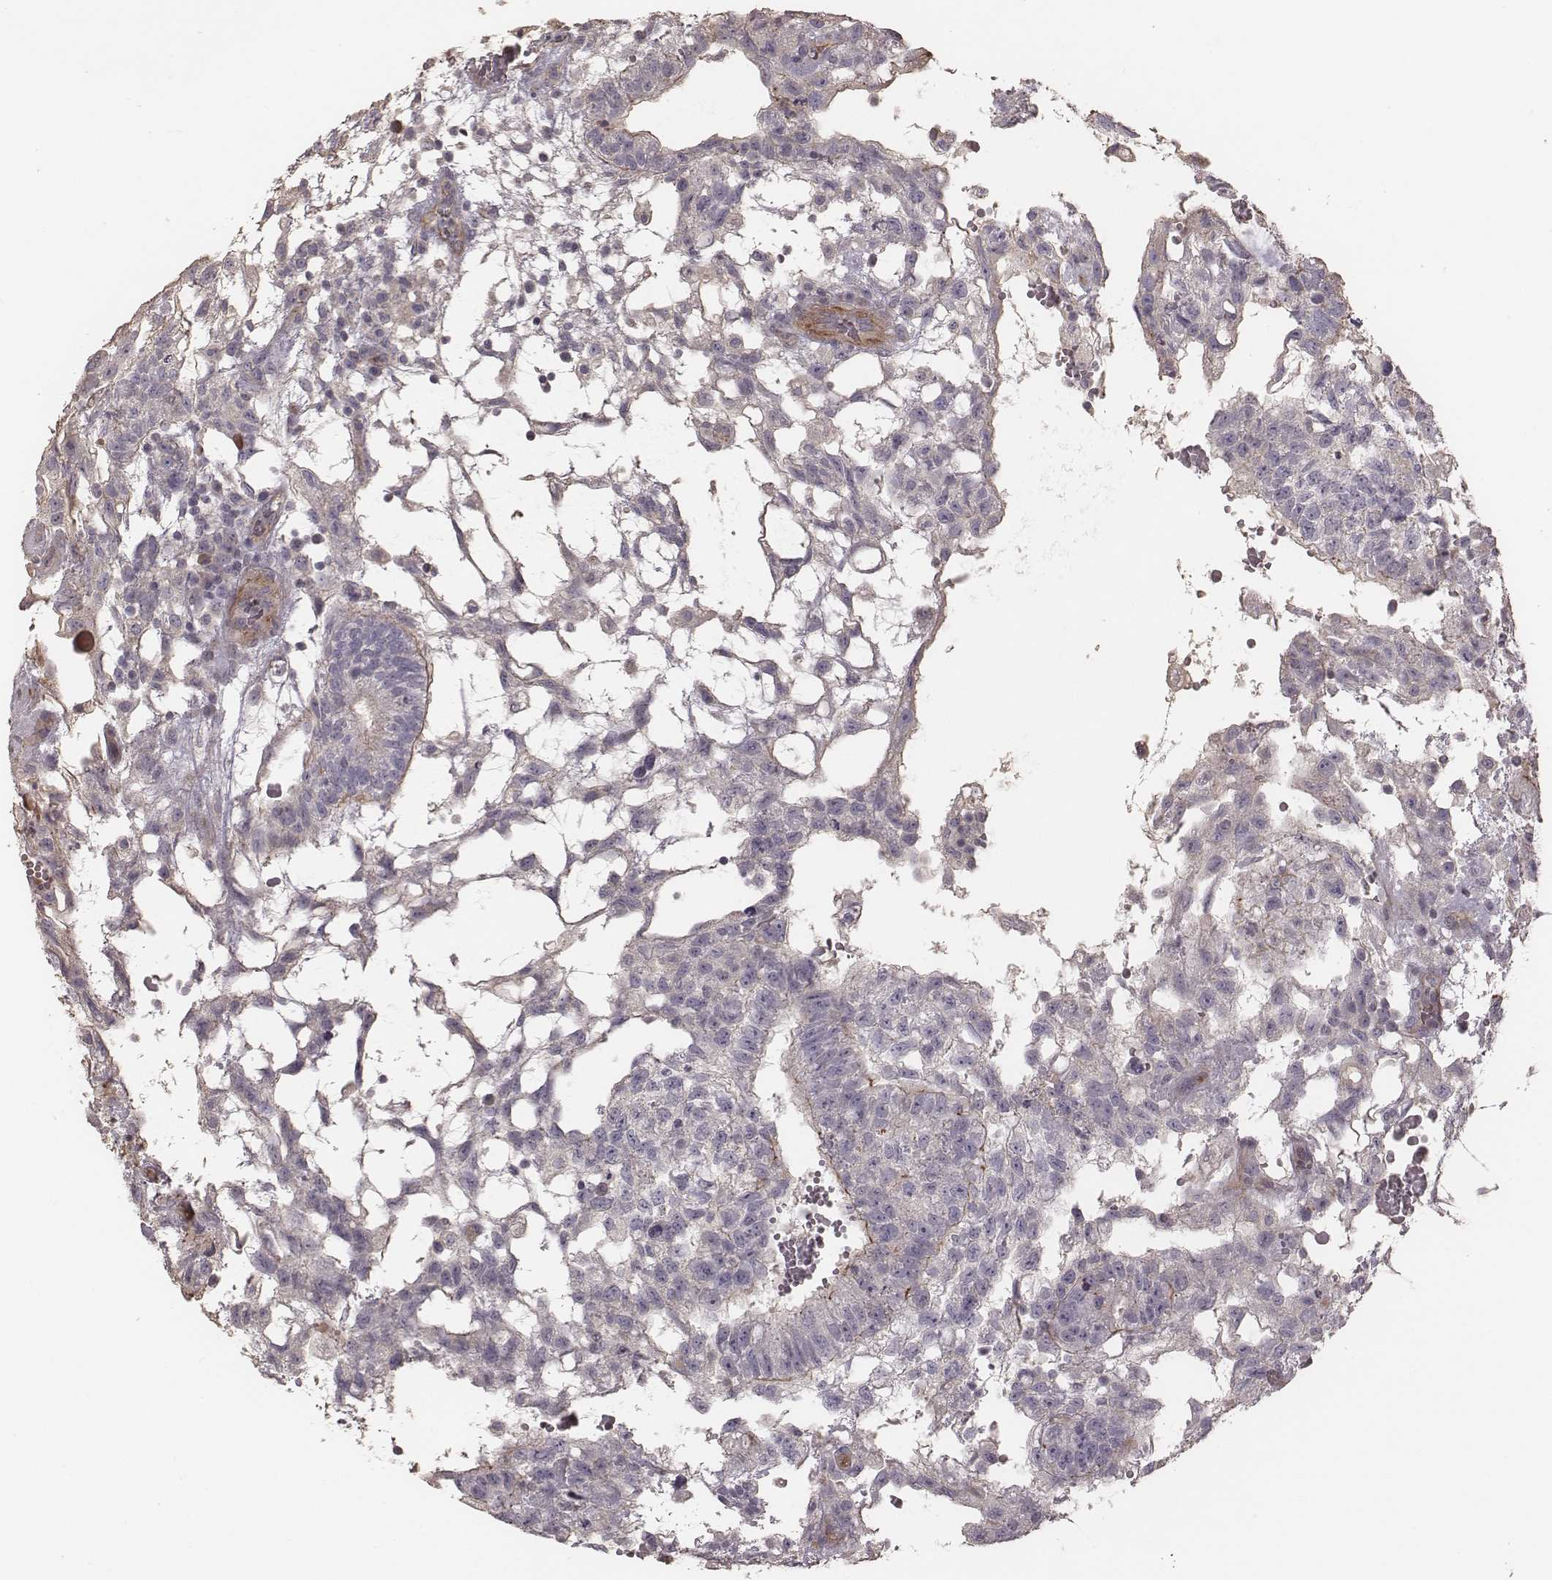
{"staining": {"intensity": "negative", "quantity": "none", "location": "none"}, "tissue": "testis cancer", "cell_type": "Tumor cells", "image_type": "cancer", "snomed": [{"axis": "morphology", "description": "Carcinoma, Embryonal, NOS"}, {"axis": "topography", "description": "Testis"}], "caption": "There is no significant staining in tumor cells of testis embryonal carcinoma.", "gene": "OTOGL", "patient": {"sex": "male", "age": 32}}